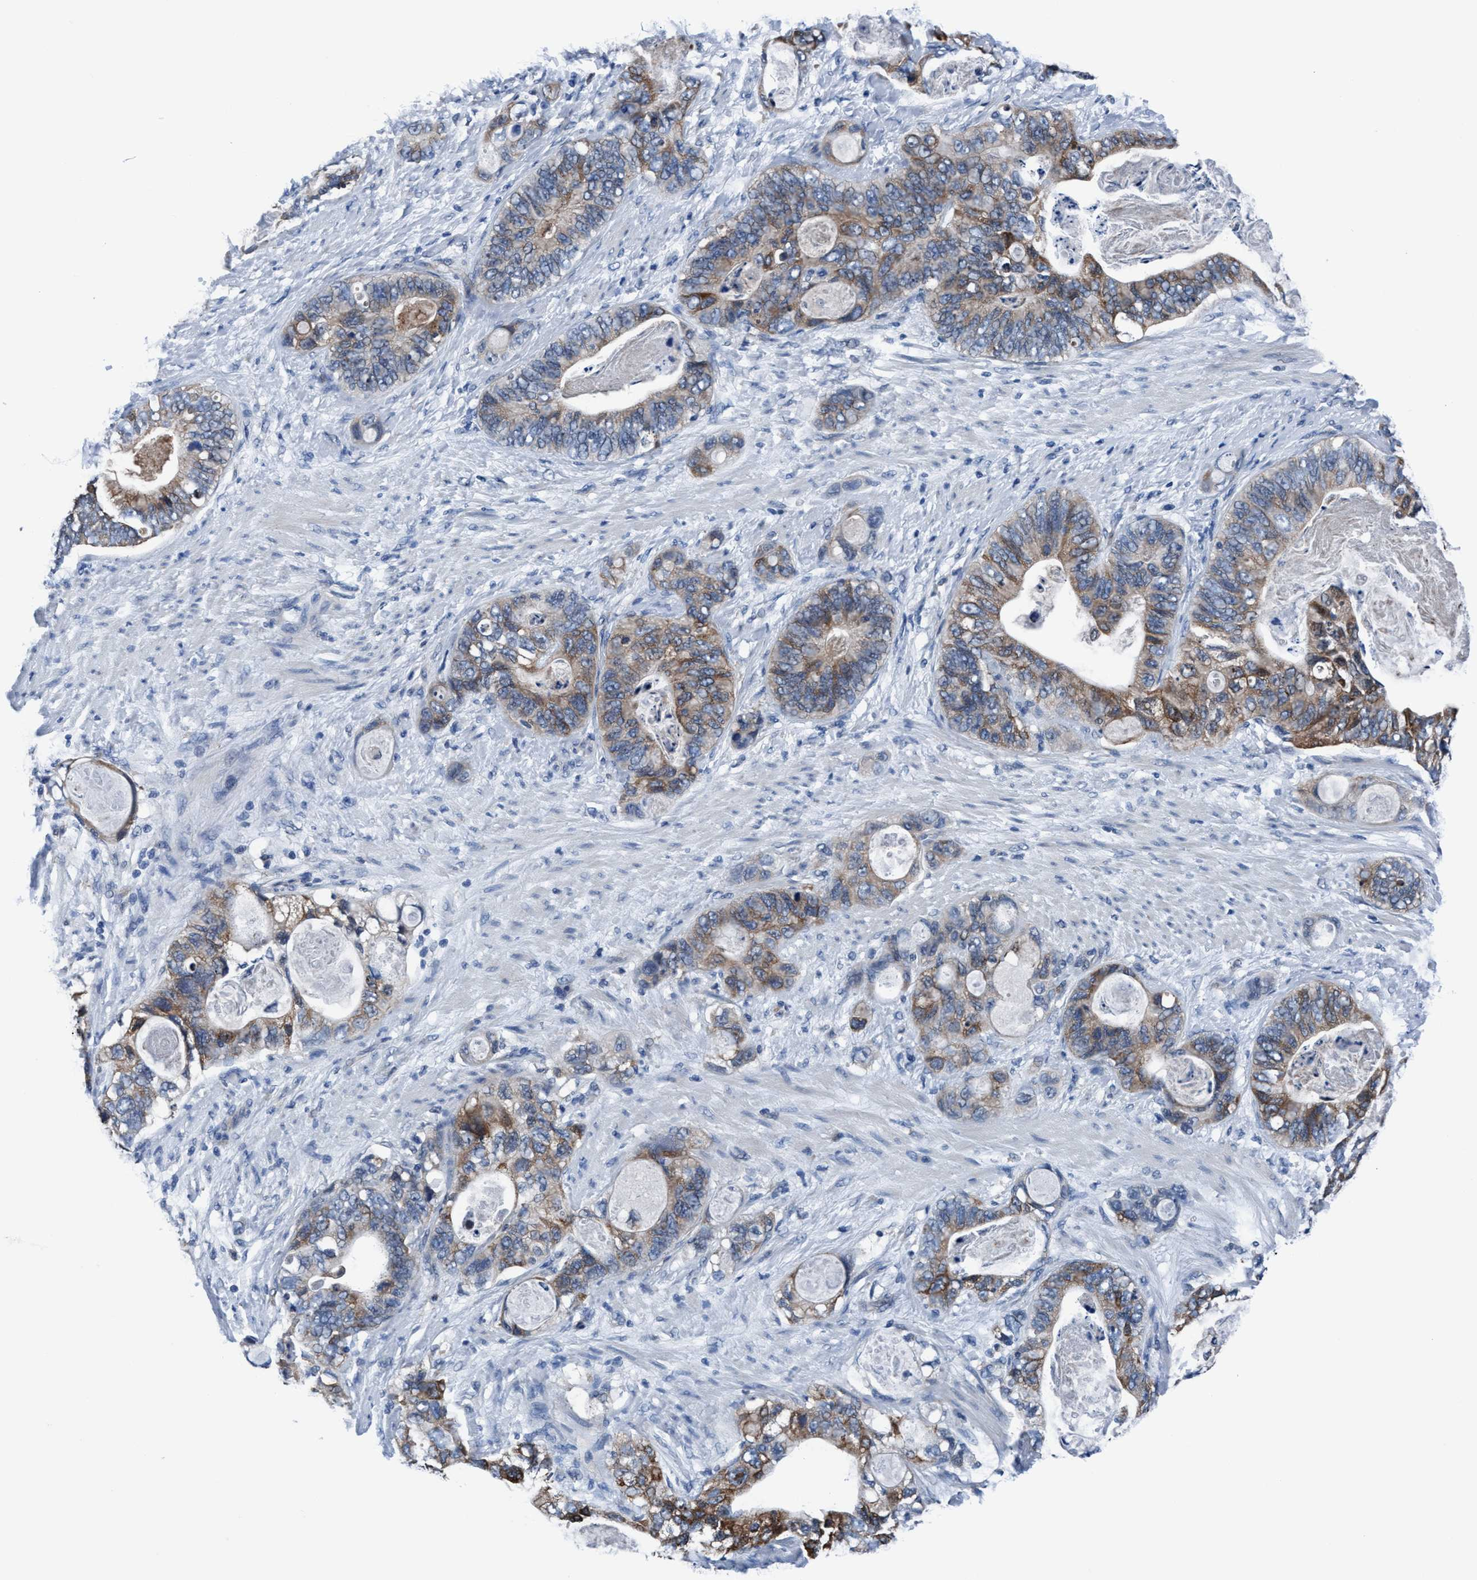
{"staining": {"intensity": "moderate", "quantity": ">75%", "location": "cytoplasmic/membranous"}, "tissue": "stomach cancer", "cell_type": "Tumor cells", "image_type": "cancer", "snomed": [{"axis": "morphology", "description": "Normal tissue, NOS"}, {"axis": "morphology", "description": "Adenocarcinoma, NOS"}, {"axis": "topography", "description": "Stomach"}], "caption": "Immunohistochemical staining of stomach cancer (adenocarcinoma) shows medium levels of moderate cytoplasmic/membranous positivity in about >75% of tumor cells.", "gene": "TMEM94", "patient": {"sex": "female", "age": 89}}